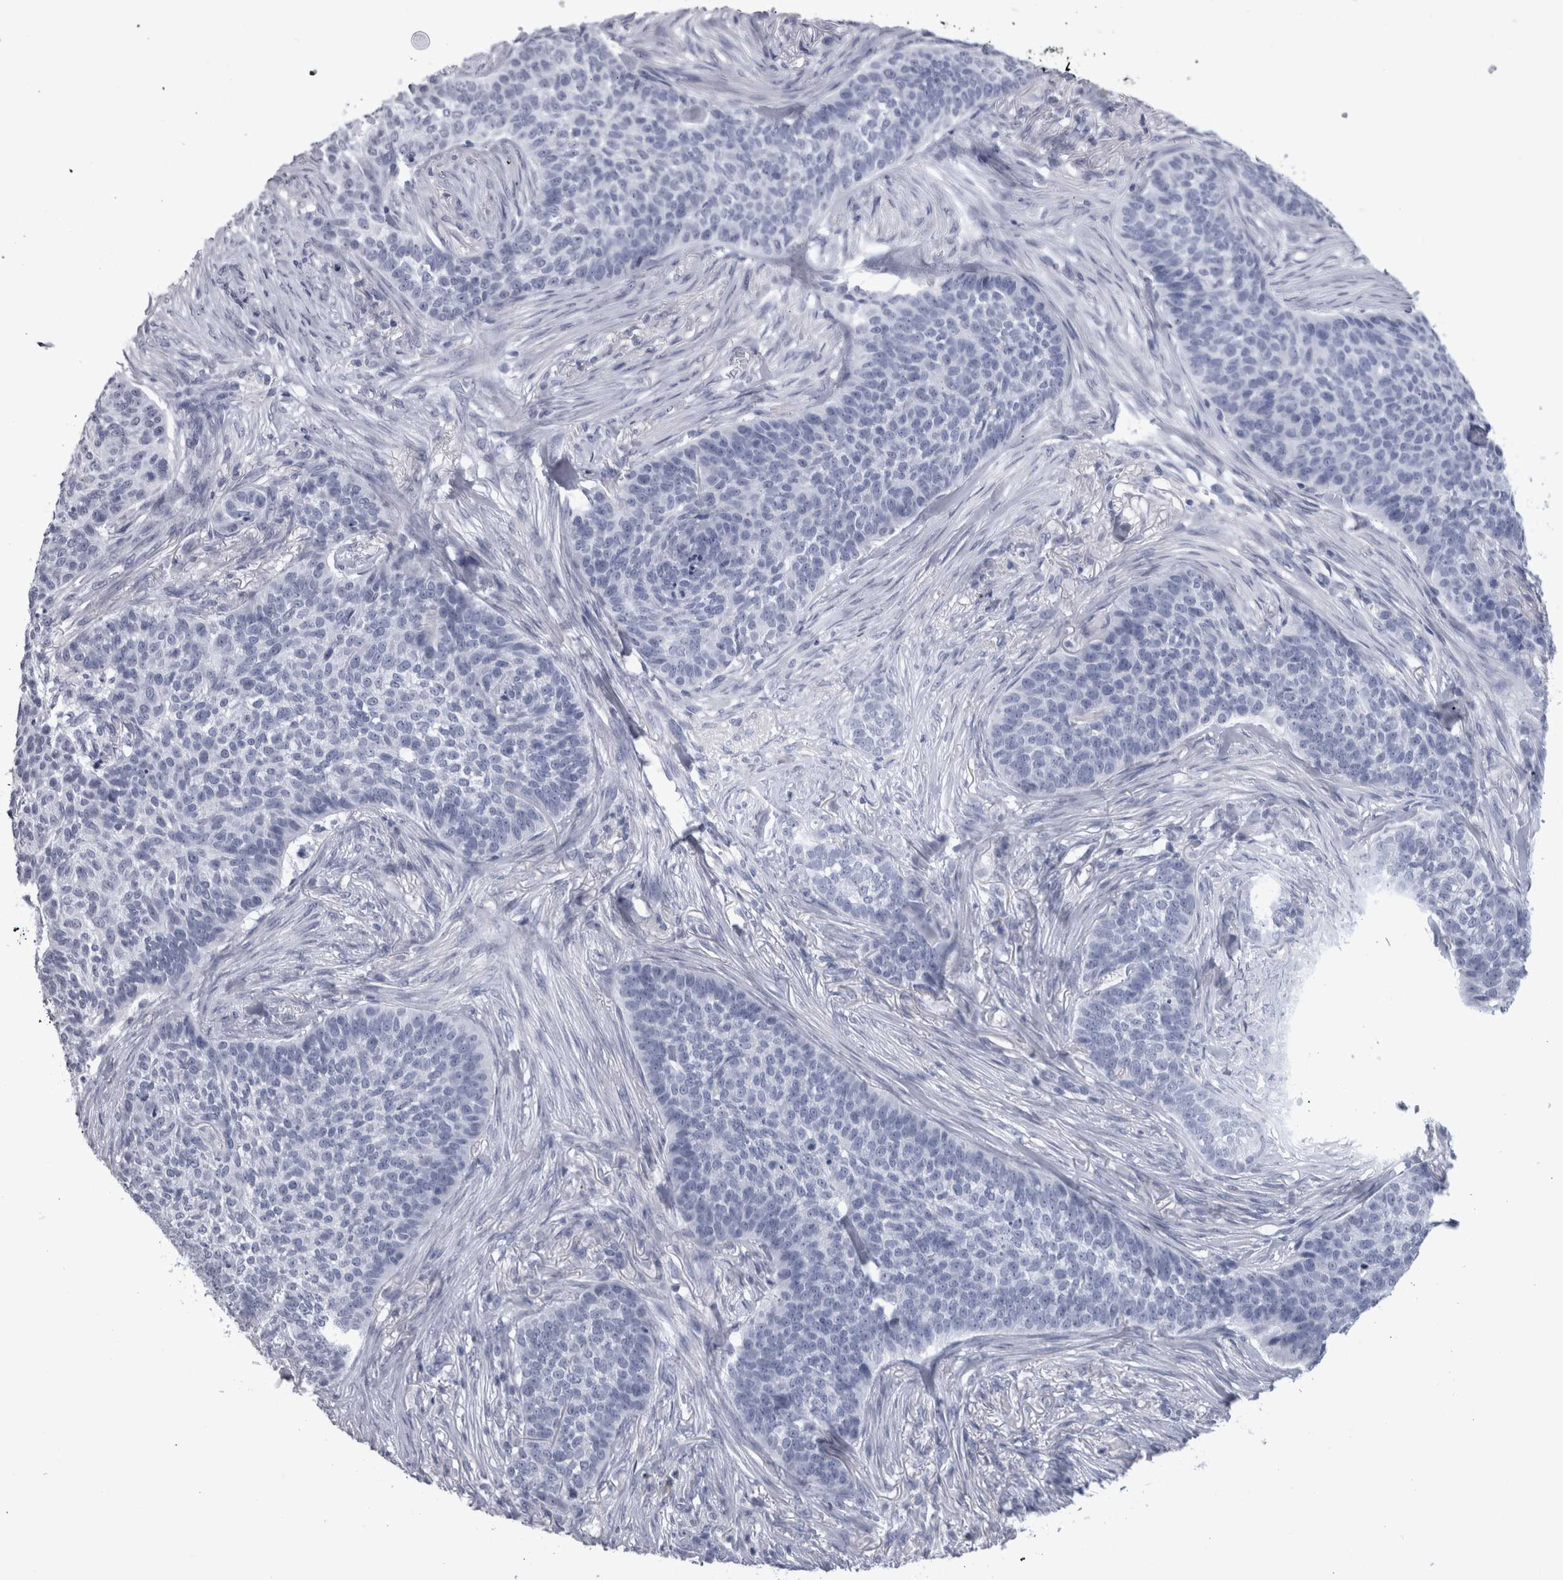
{"staining": {"intensity": "negative", "quantity": "none", "location": "none"}, "tissue": "skin cancer", "cell_type": "Tumor cells", "image_type": "cancer", "snomed": [{"axis": "morphology", "description": "Basal cell carcinoma"}, {"axis": "topography", "description": "Skin"}], "caption": "A micrograph of skin cancer (basal cell carcinoma) stained for a protein exhibits no brown staining in tumor cells.", "gene": "PAX5", "patient": {"sex": "male", "age": 85}}